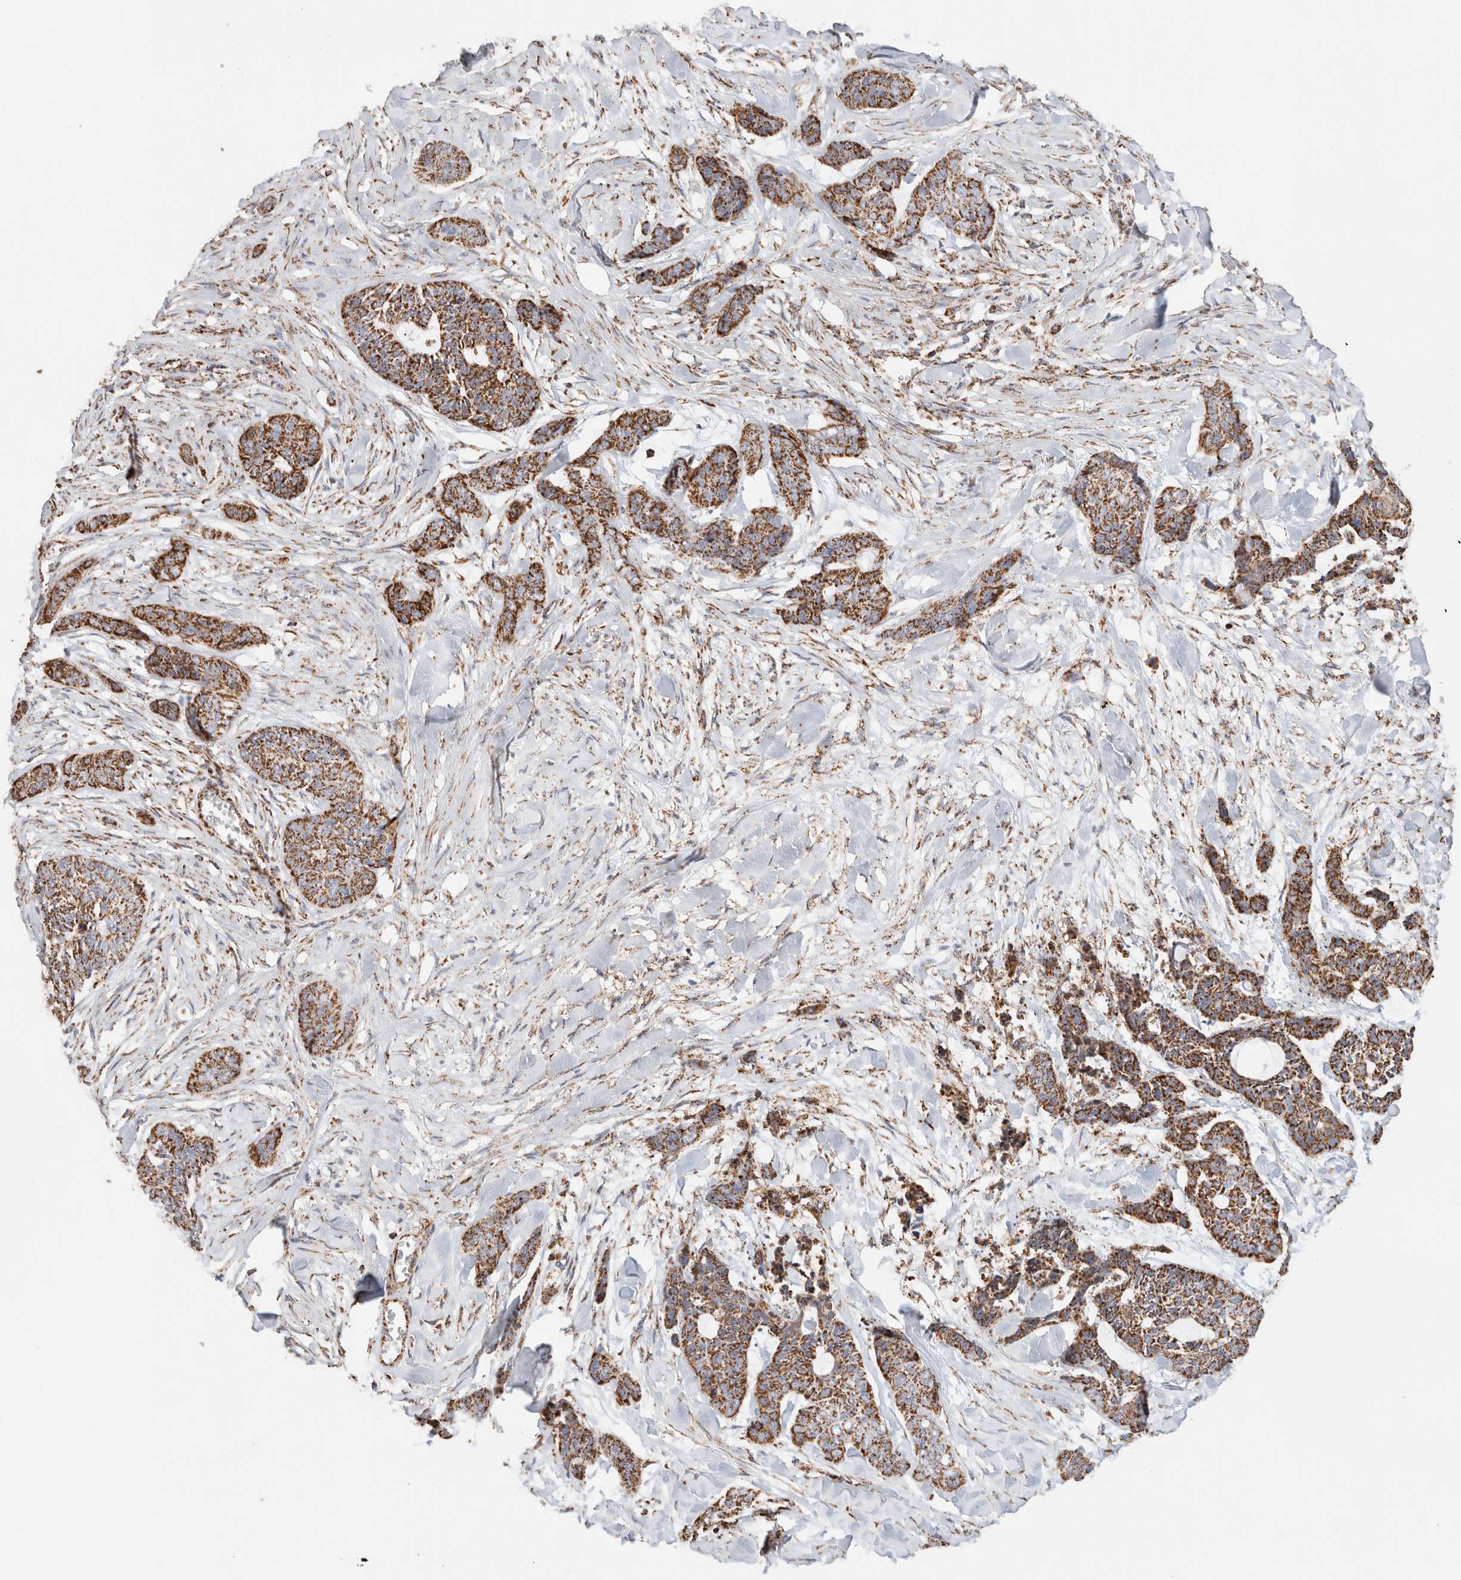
{"staining": {"intensity": "strong", "quantity": ">75%", "location": "cytoplasmic/membranous"}, "tissue": "skin cancer", "cell_type": "Tumor cells", "image_type": "cancer", "snomed": [{"axis": "morphology", "description": "Basal cell carcinoma"}, {"axis": "topography", "description": "Skin"}], "caption": "Tumor cells reveal high levels of strong cytoplasmic/membranous staining in about >75% of cells in skin basal cell carcinoma.", "gene": "C1QBP", "patient": {"sex": "female", "age": 64}}